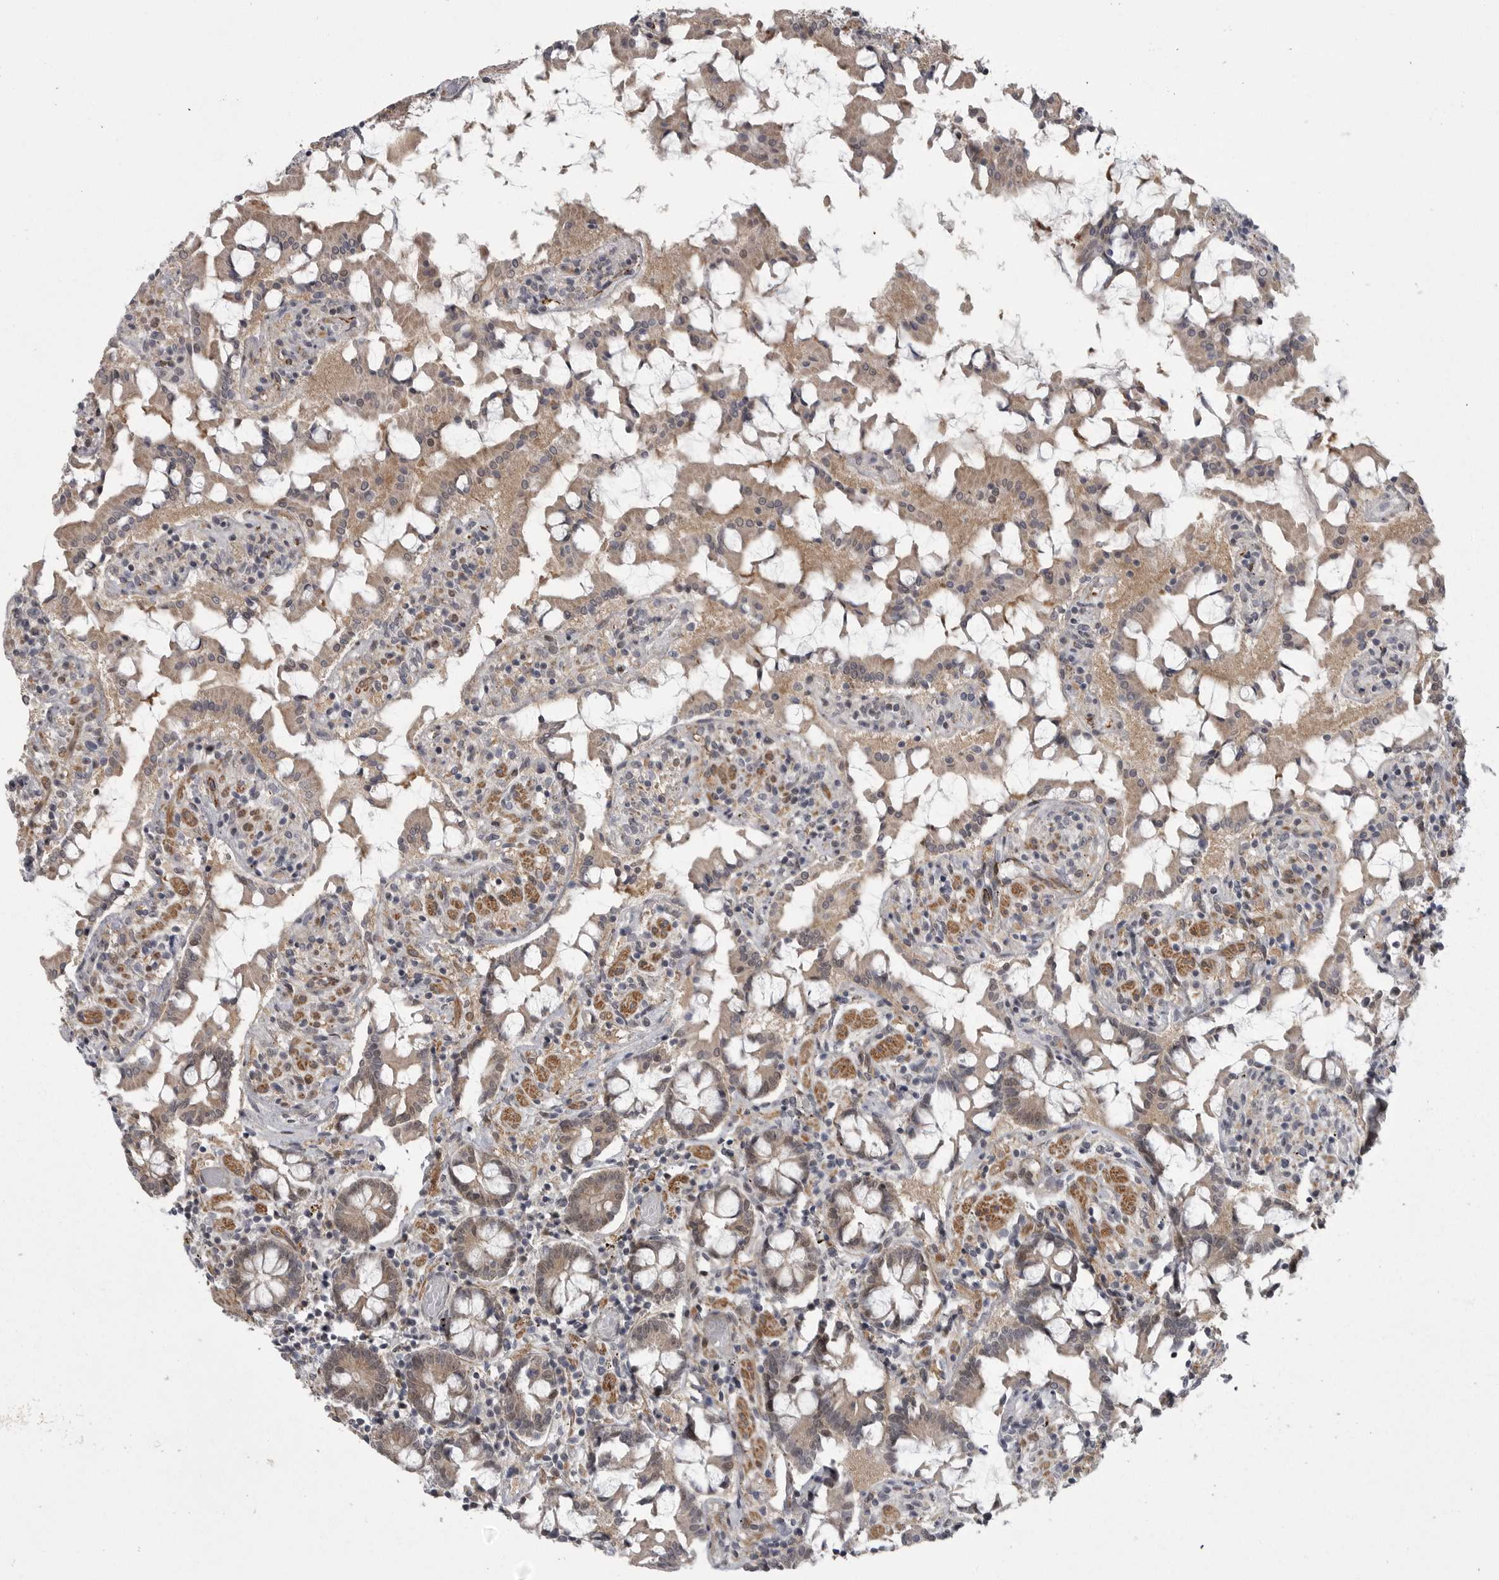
{"staining": {"intensity": "moderate", "quantity": ">75%", "location": "cytoplasmic/membranous"}, "tissue": "small intestine", "cell_type": "Glandular cells", "image_type": "normal", "snomed": [{"axis": "morphology", "description": "Normal tissue, NOS"}, {"axis": "topography", "description": "Small intestine"}], "caption": "Moderate cytoplasmic/membranous protein staining is appreciated in approximately >75% of glandular cells in small intestine. (Brightfield microscopy of DAB IHC at high magnification).", "gene": "PPP1R9A", "patient": {"sex": "male", "age": 41}}